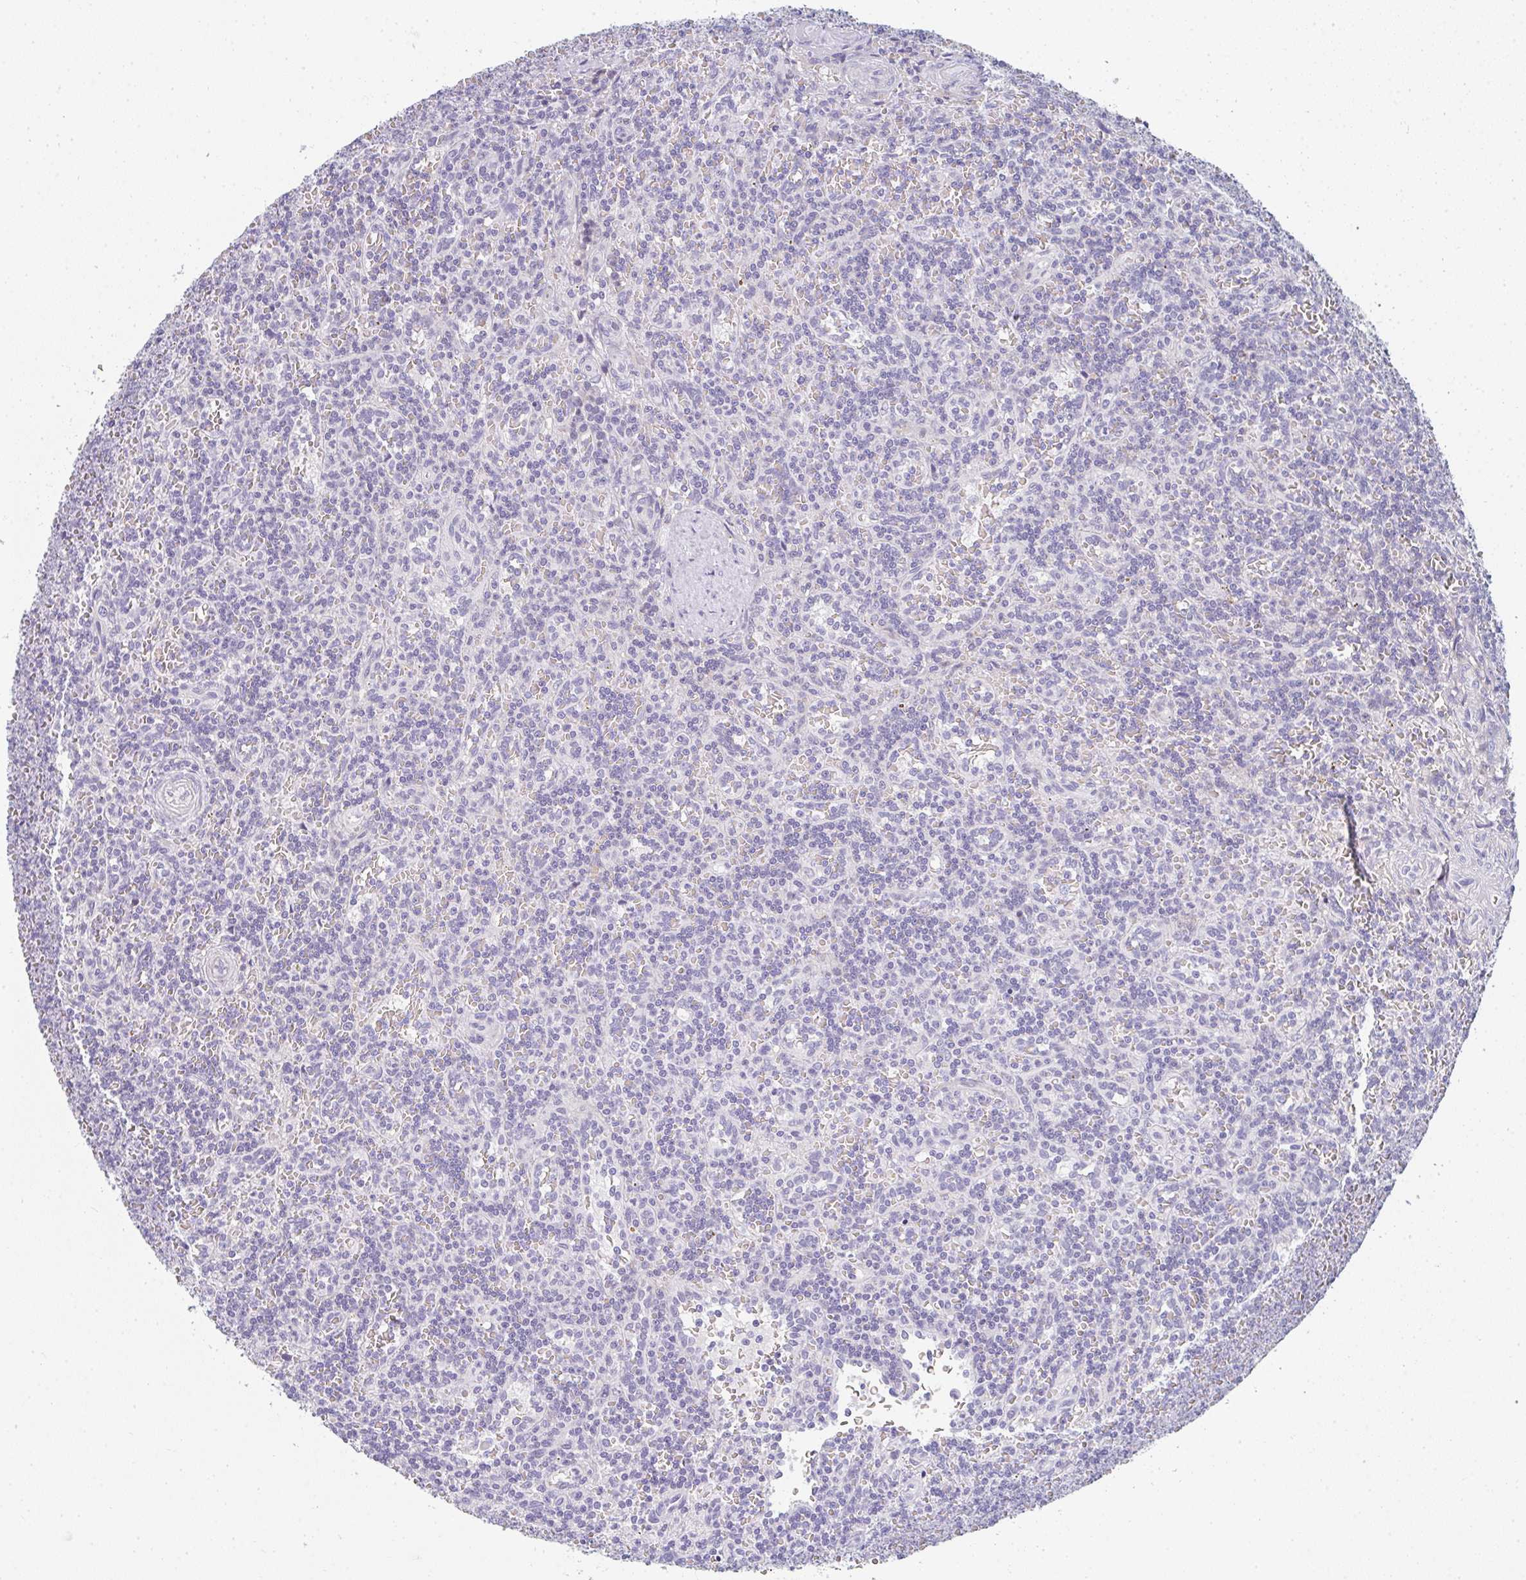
{"staining": {"intensity": "negative", "quantity": "none", "location": "none"}, "tissue": "lymphoma", "cell_type": "Tumor cells", "image_type": "cancer", "snomed": [{"axis": "morphology", "description": "Malignant lymphoma, non-Hodgkin's type, Low grade"}, {"axis": "topography", "description": "Spleen"}], "caption": "A photomicrograph of human malignant lymphoma, non-Hodgkin's type (low-grade) is negative for staining in tumor cells.", "gene": "NEU2", "patient": {"sex": "male", "age": 73}}